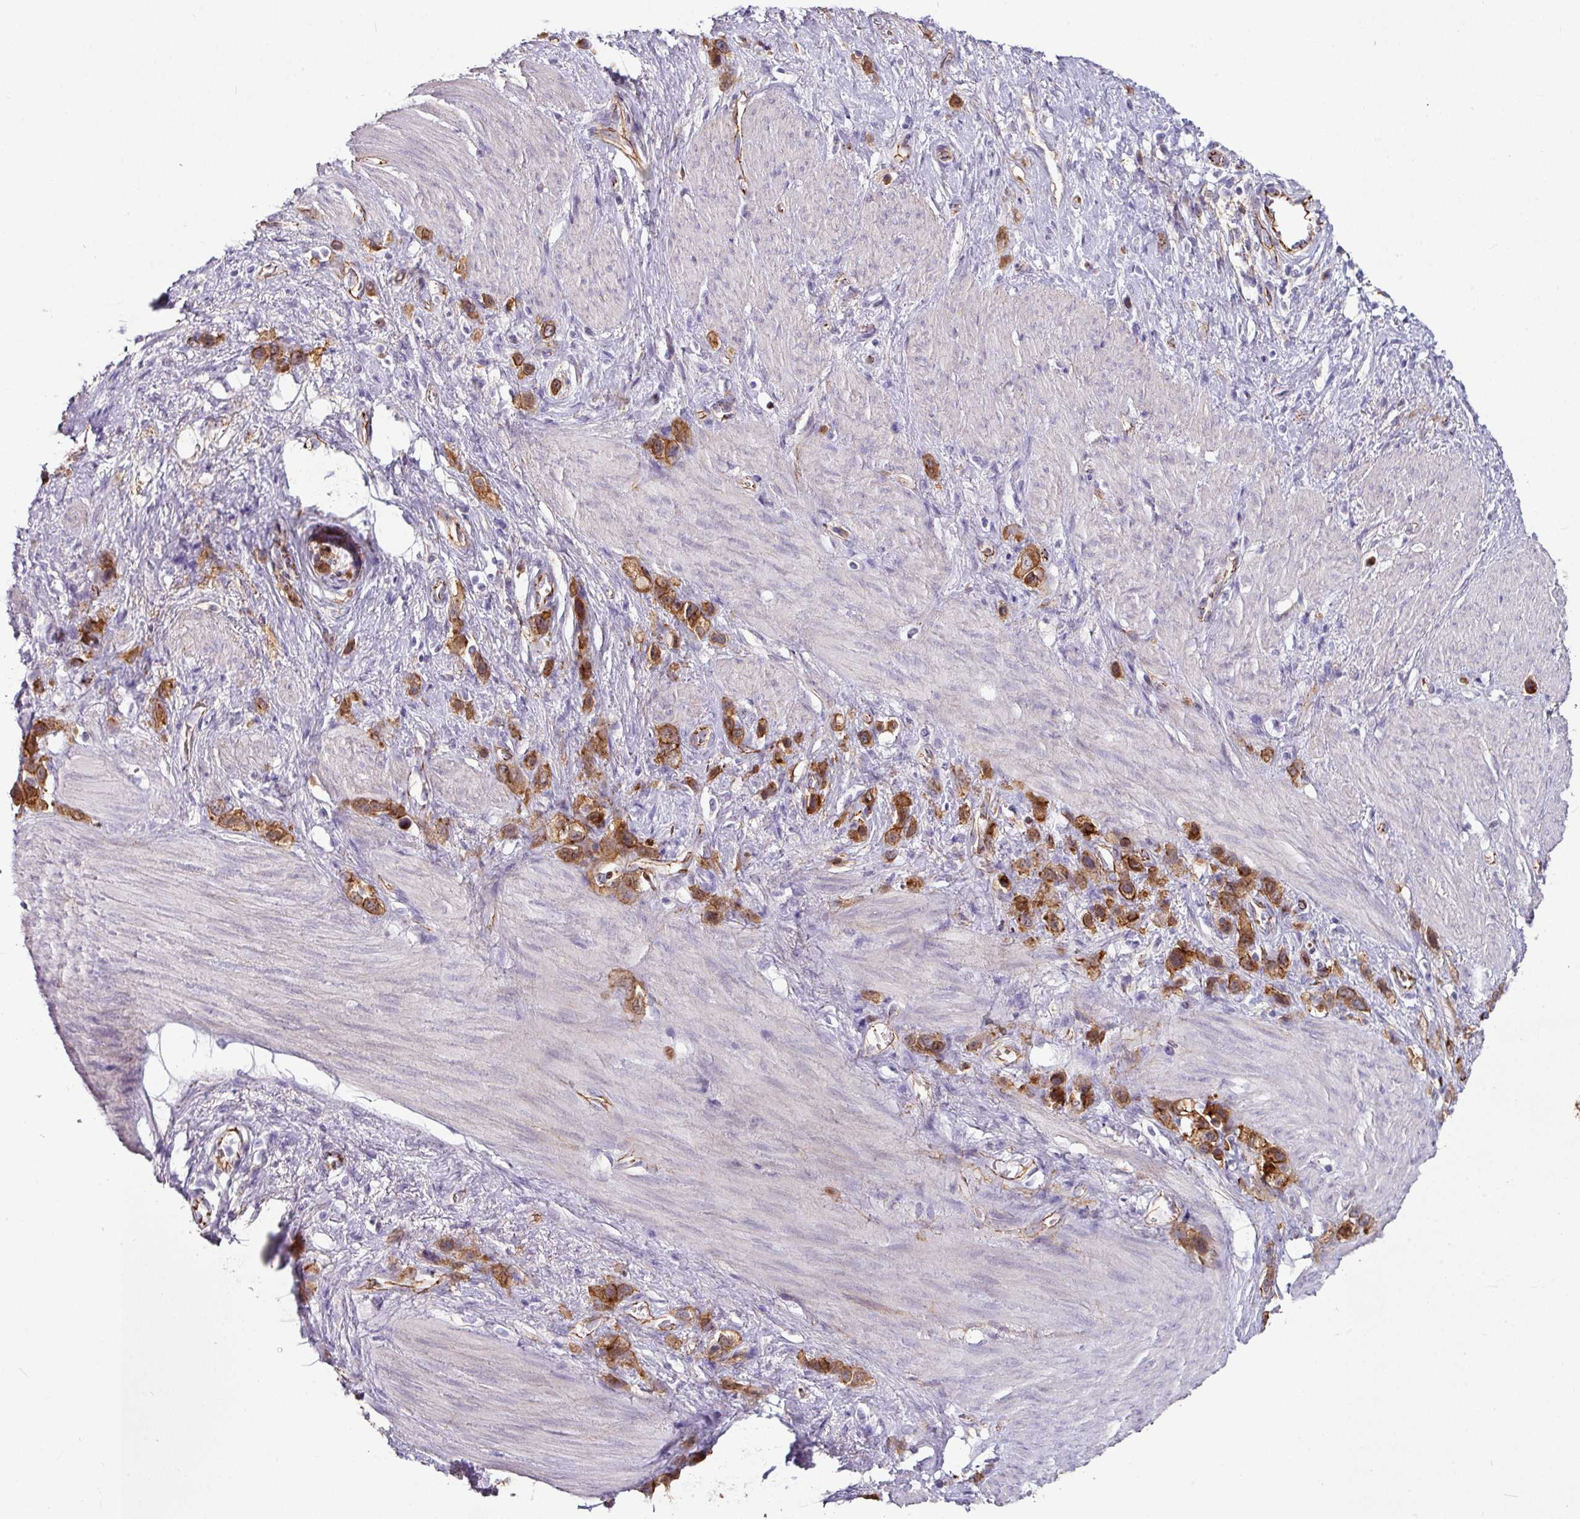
{"staining": {"intensity": "moderate", "quantity": ">75%", "location": "cytoplasmic/membranous"}, "tissue": "stomach cancer", "cell_type": "Tumor cells", "image_type": "cancer", "snomed": [{"axis": "morphology", "description": "Adenocarcinoma, NOS"}, {"axis": "topography", "description": "Stomach"}], "caption": "IHC (DAB) staining of stomach cancer shows moderate cytoplasmic/membranous protein positivity in about >75% of tumor cells. (Stains: DAB in brown, nuclei in blue, Microscopy: brightfield microscopy at high magnification).", "gene": "JUP", "patient": {"sex": "female", "age": 65}}